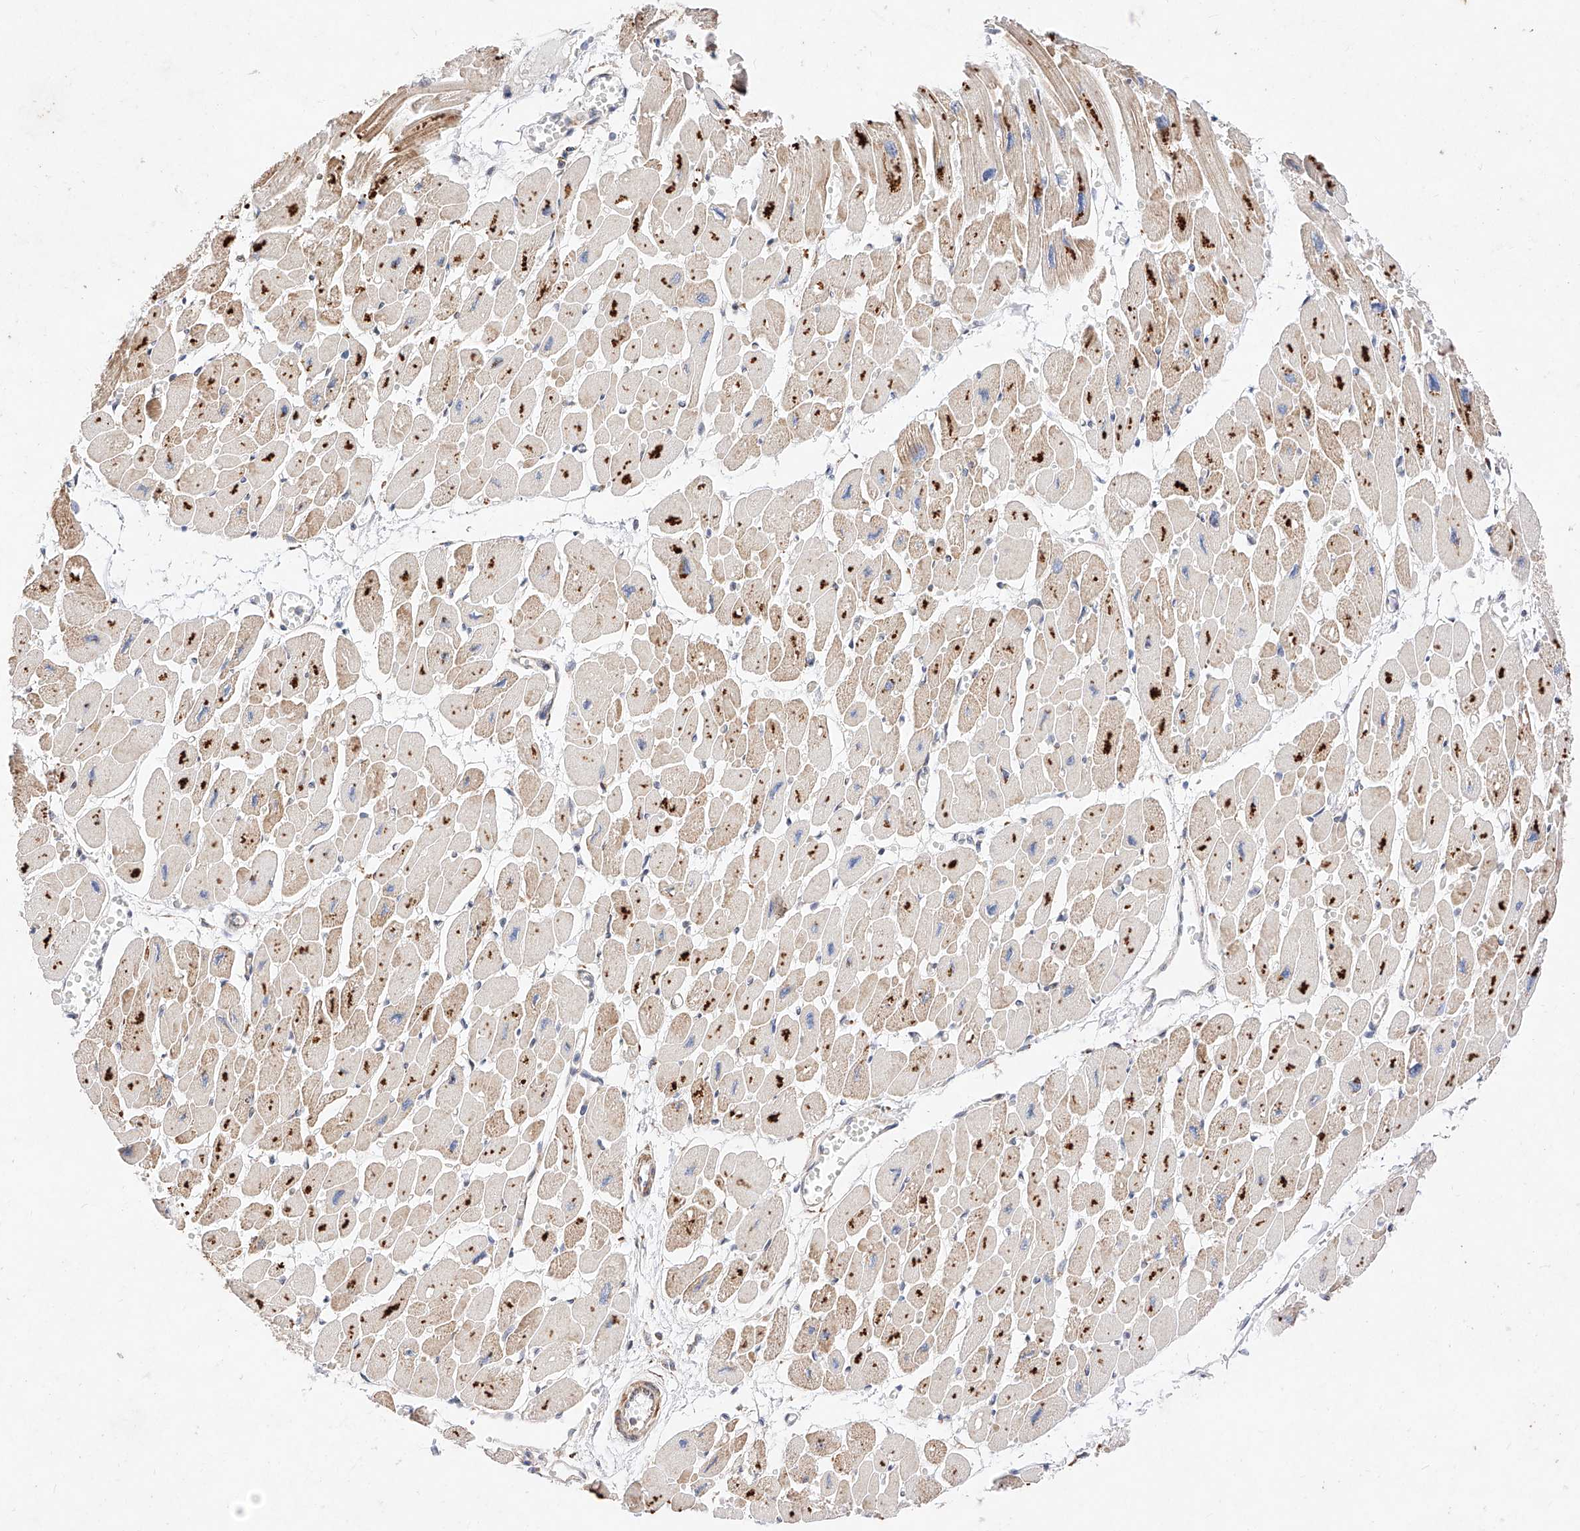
{"staining": {"intensity": "moderate", "quantity": ">75%", "location": "cytoplasmic/membranous"}, "tissue": "heart muscle", "cell_type": "Cardiomyocytes", "image_type": "normal", "snomed": [{"axis": "morphology", "description": "Normal tissue, NOS"}, {"axis": "topography", "description": "Heart"}], "caption": "Protein staining of unremarkable heart muscle demonstrates moderate cytoplasmic/membranous staining in approximately >75% of cardiomyocytes. The protein is stained brown, and the nuclei are stained in blue (DAB (3,3'-diaminobenzidine) IHC with brightfield microscopy, high magnification).", "gene": "ATP9B", "patient": {"sex": "female", "age": 54}}